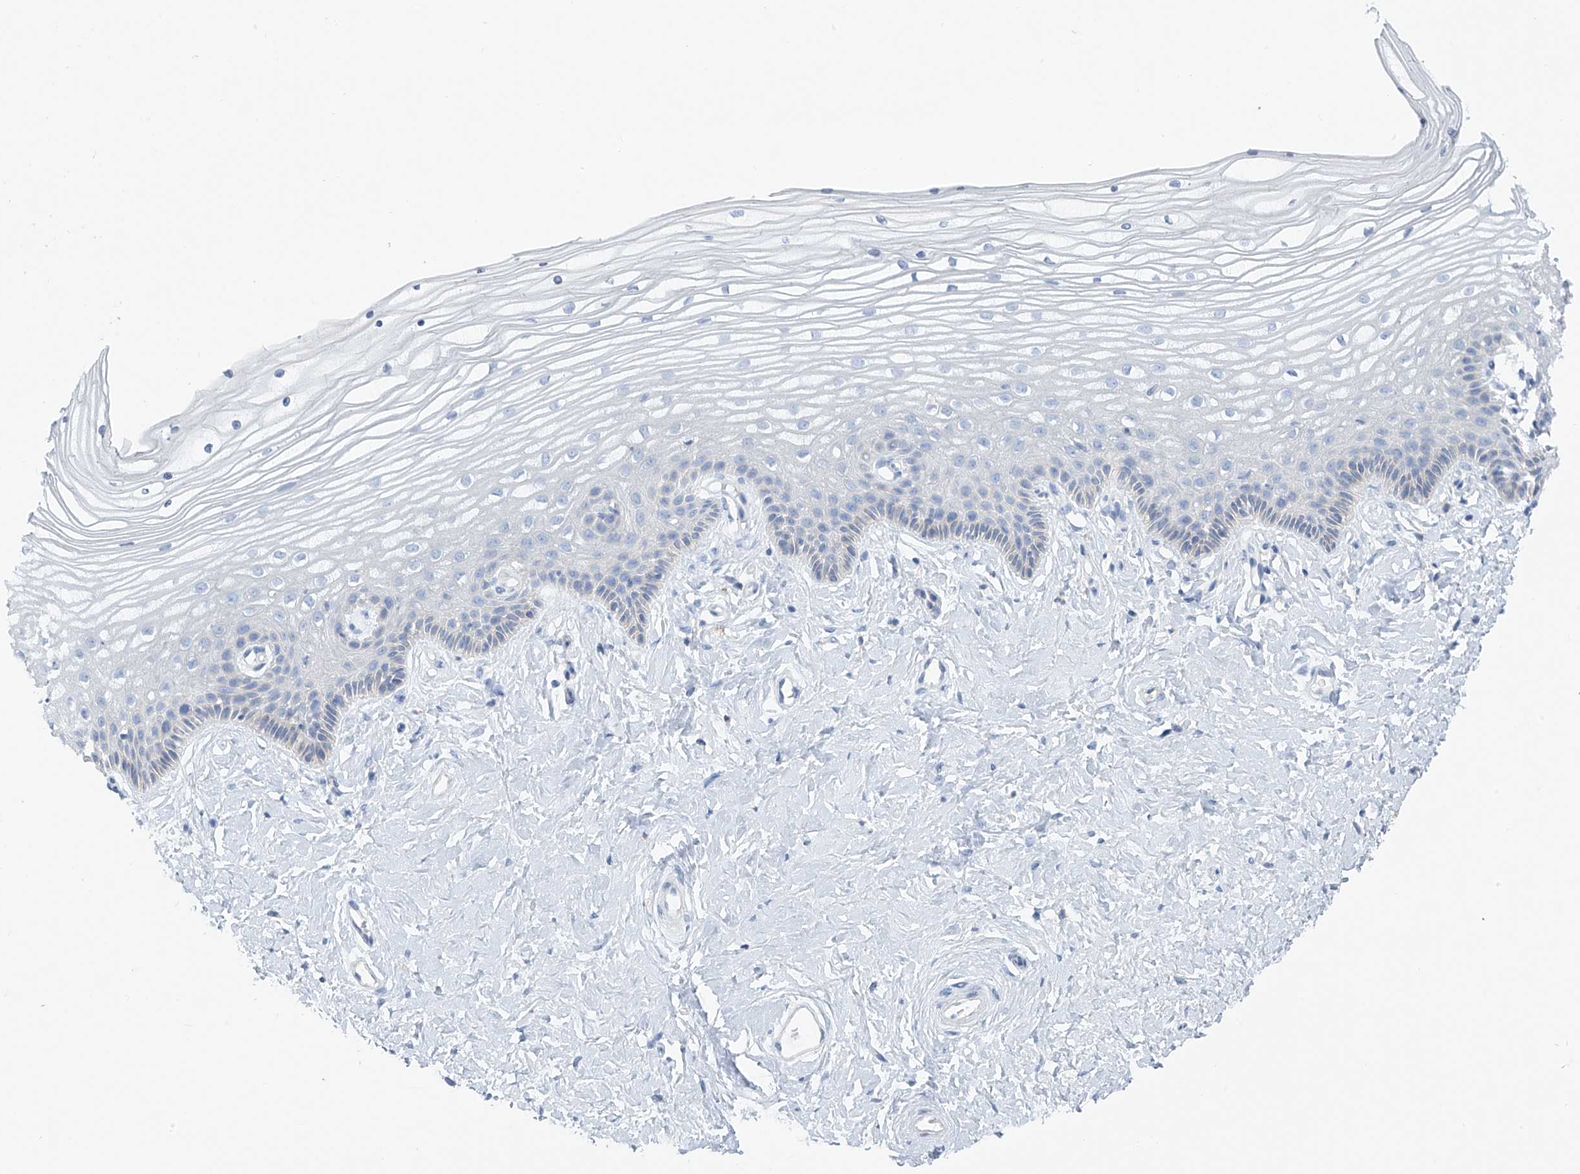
{"staining": {"intensity": "negative", "quantity": "none", "location": "none"}, "tissue": "vagina", "cell_type": "Squamous epithelial cells", "image_type": "normal", "snomed": [{"axis": "morphology", "description": "Normal tissue, NOS"}, {"axis": "topography", "description": "Vagina"}, {"axis": "topography", "description": "Cervix"}], "caption": "The photomicrograph exhibits no staining of squamous epithelial cells in benign vagina. Brightfield microscopy of immunohistochemistry stained with DAB (brown) and hematoxylin (blue), captured at high magnification.", "gene": "POMGNT2", "patient": {"sex": "female", "age": 40}}